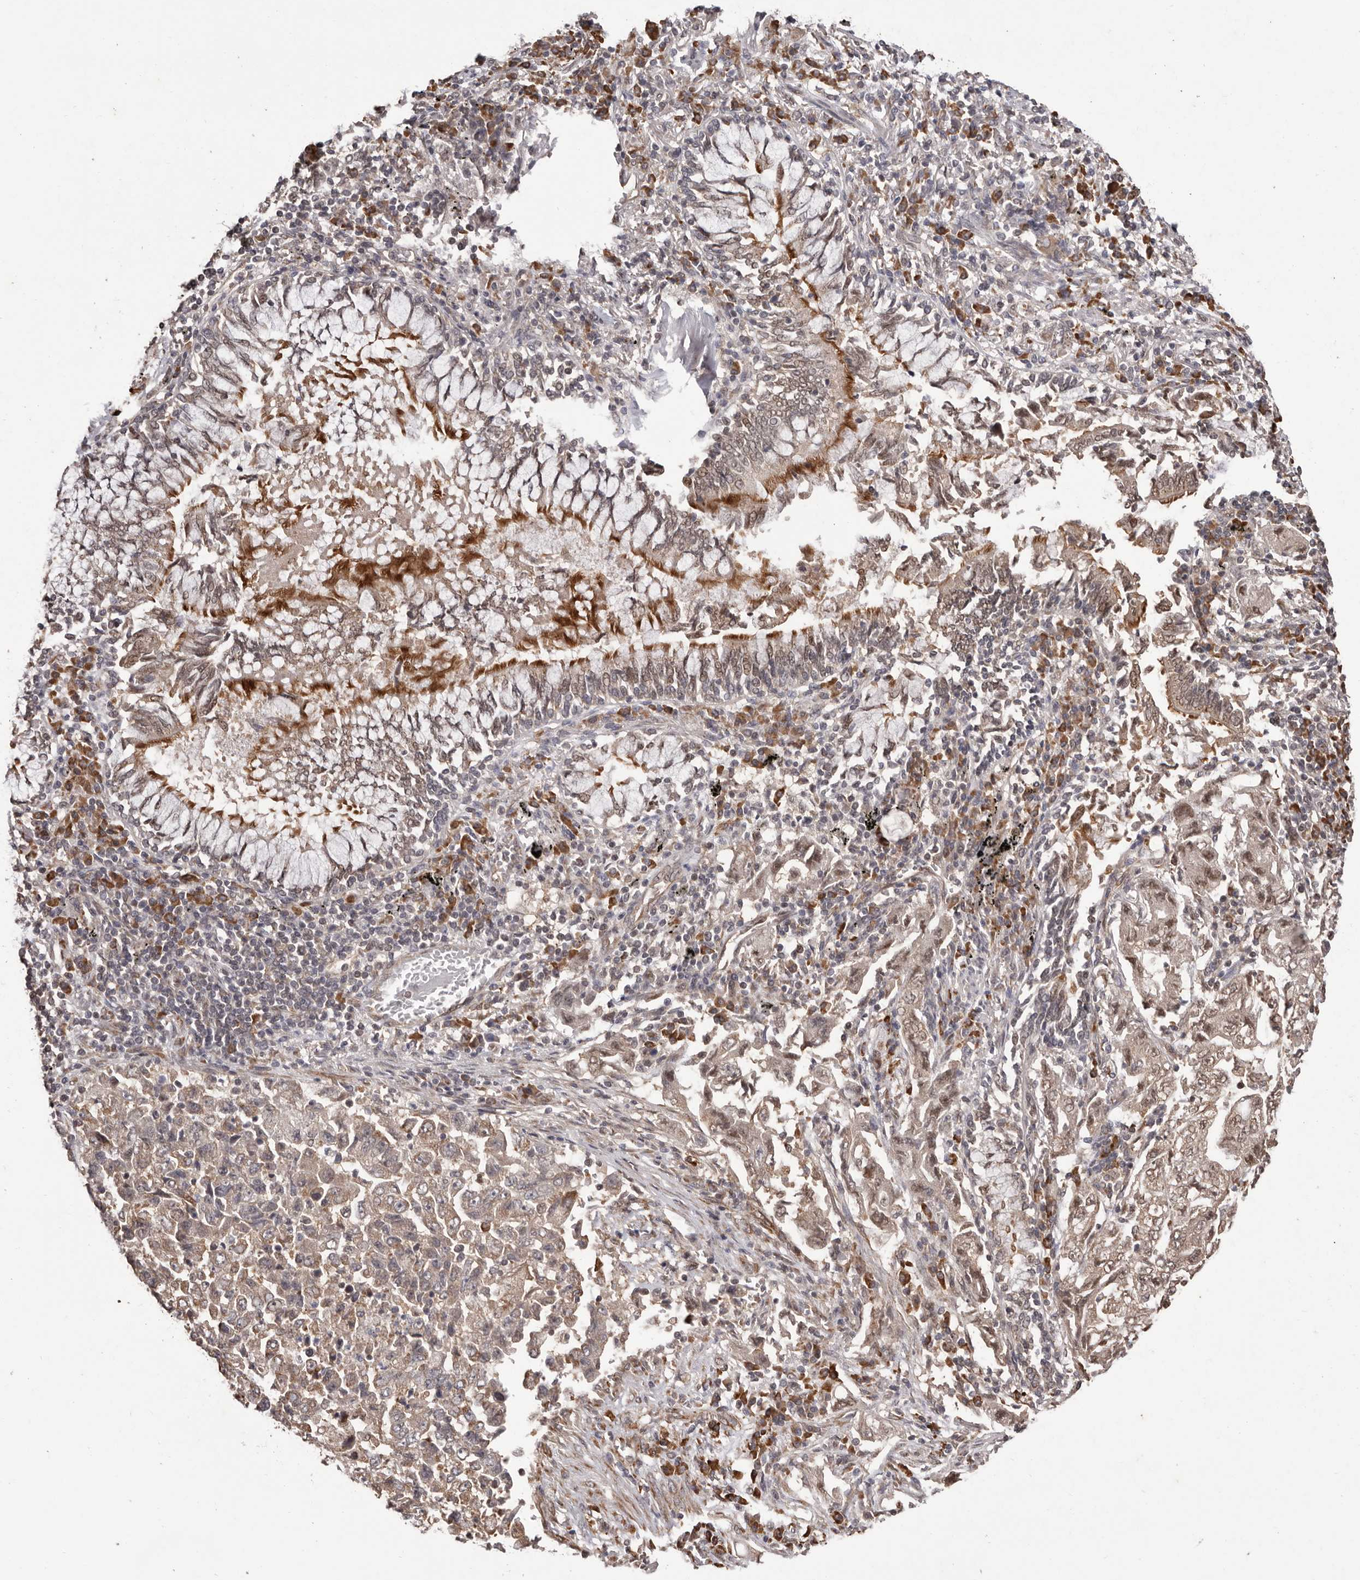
{"staining": {"intensity": "weak", "quantity": ">75%", "location": "cytoplasmic/membranous,nuclear"}, "tissue": "lung cancer", "cell_type": "Tumor cells", "image_type": "cancer", "snomed": [{"axis": "morphology", "description": "Adenocarcinoma, NOS"}, {"axis": "topography", "description": "Lung"}], "caption": "Protein expression analysis of lung adenocarcinoma demonstrates weak cytoplasmic/membranous and nuclear expression in about >75% of tumor cells.", "gene": "LRGUK", "patient": {"sex": "female", "age": 51}}